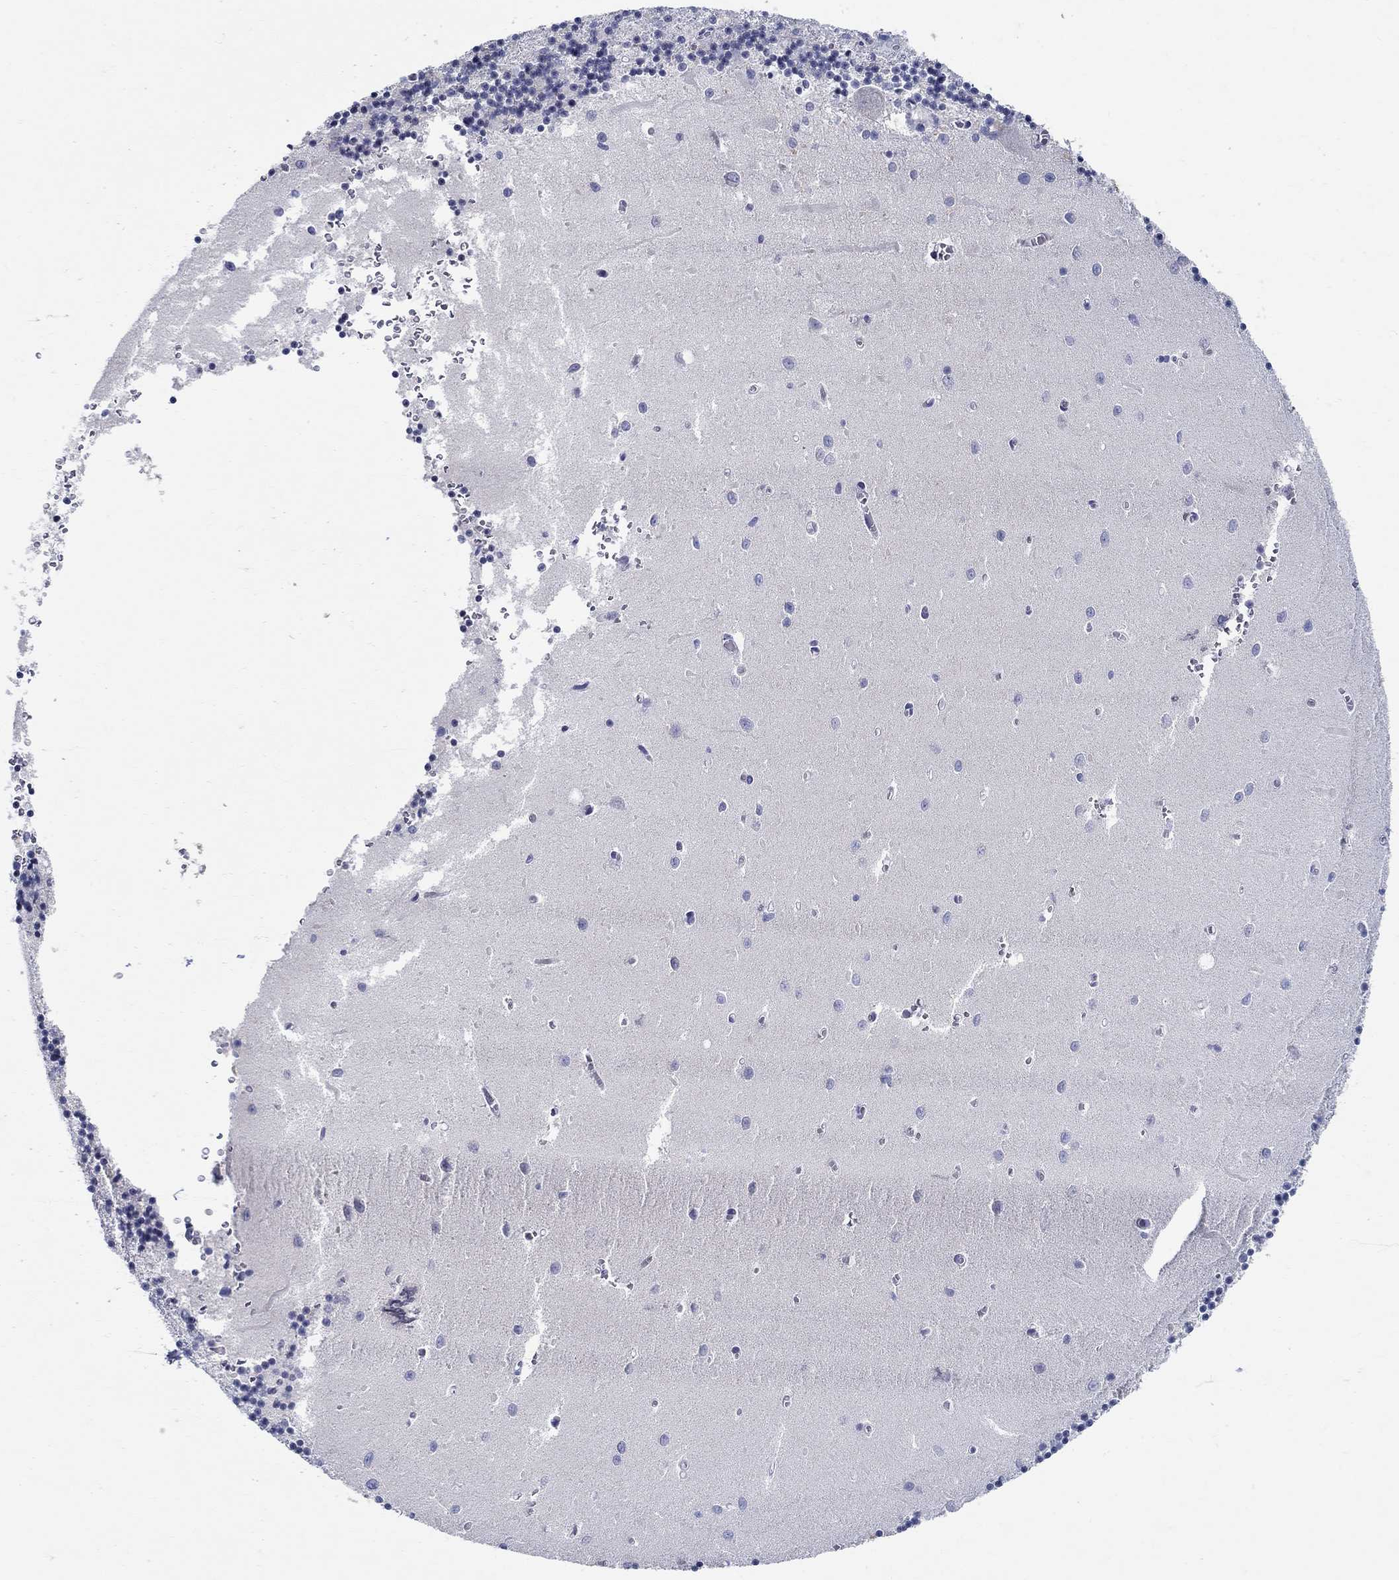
{"staining": {"intensity": "negative", "quantity": "none", "location": "none"}, "tissue": "cerebellum", "cell_type": "Cells in granular layer", "image_type": "normal", "snomed": [{"axis": "morphology", "description": "Normal tissue, NOS"}, {"axis": "topography", "description": "Cerebellum"}], "caption": "Cerebellum was stained to show a protein in brown. There is no significant positivity in cells in granular layer. The staining is performed using DAB brown chromogen with nuclei counter-stained in using hematoxylin.", "gene": "CRYGA", "patient": {"sex": "female", "age": 64}}